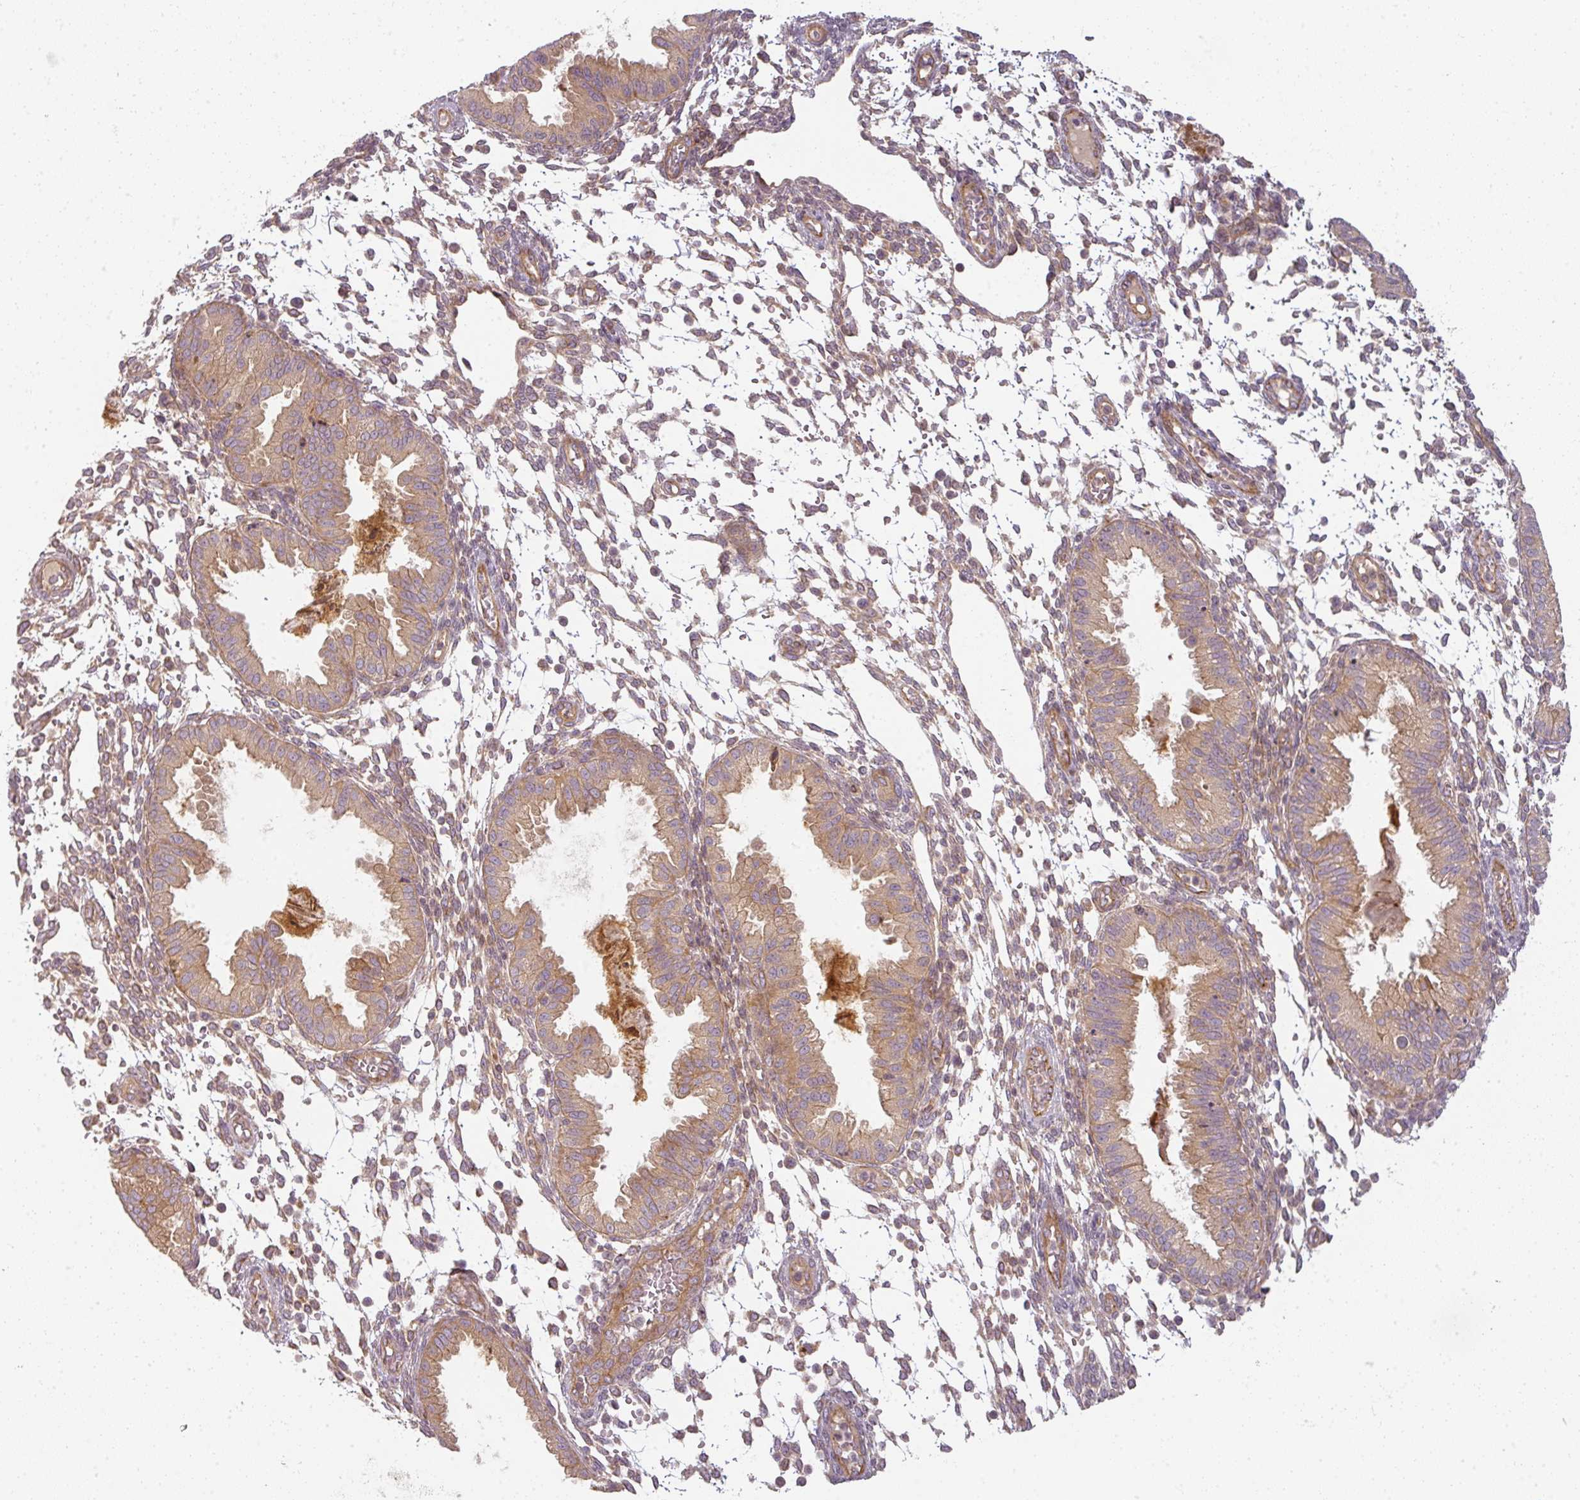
{"staining": {"intensity": "weak", "quantity": "25%-75%", "location": "cytoplasmic/membranous"}, "tissue": "endometrium", "cell_type": "Cells in endometrial stroma", "image_type": "normal", "snomed": [{"axis": "morphology", "description": "Normal tissue, NOS"}, {"axis": "topography", "description": "Endometrium"}], "caption": "Immunohistochemical staining of benign human endometrium demonstrates low levels of weak cytoplasmic/membranous staining in approximately 25%-75% of cells in endometrial stroma. (DAB (3,3'-diaminobenzidine) IHC, brown staining for protein, blue staining for nuclei).", "gene": "CNOT1", "patient": {"sex": "female", "age": 33}}